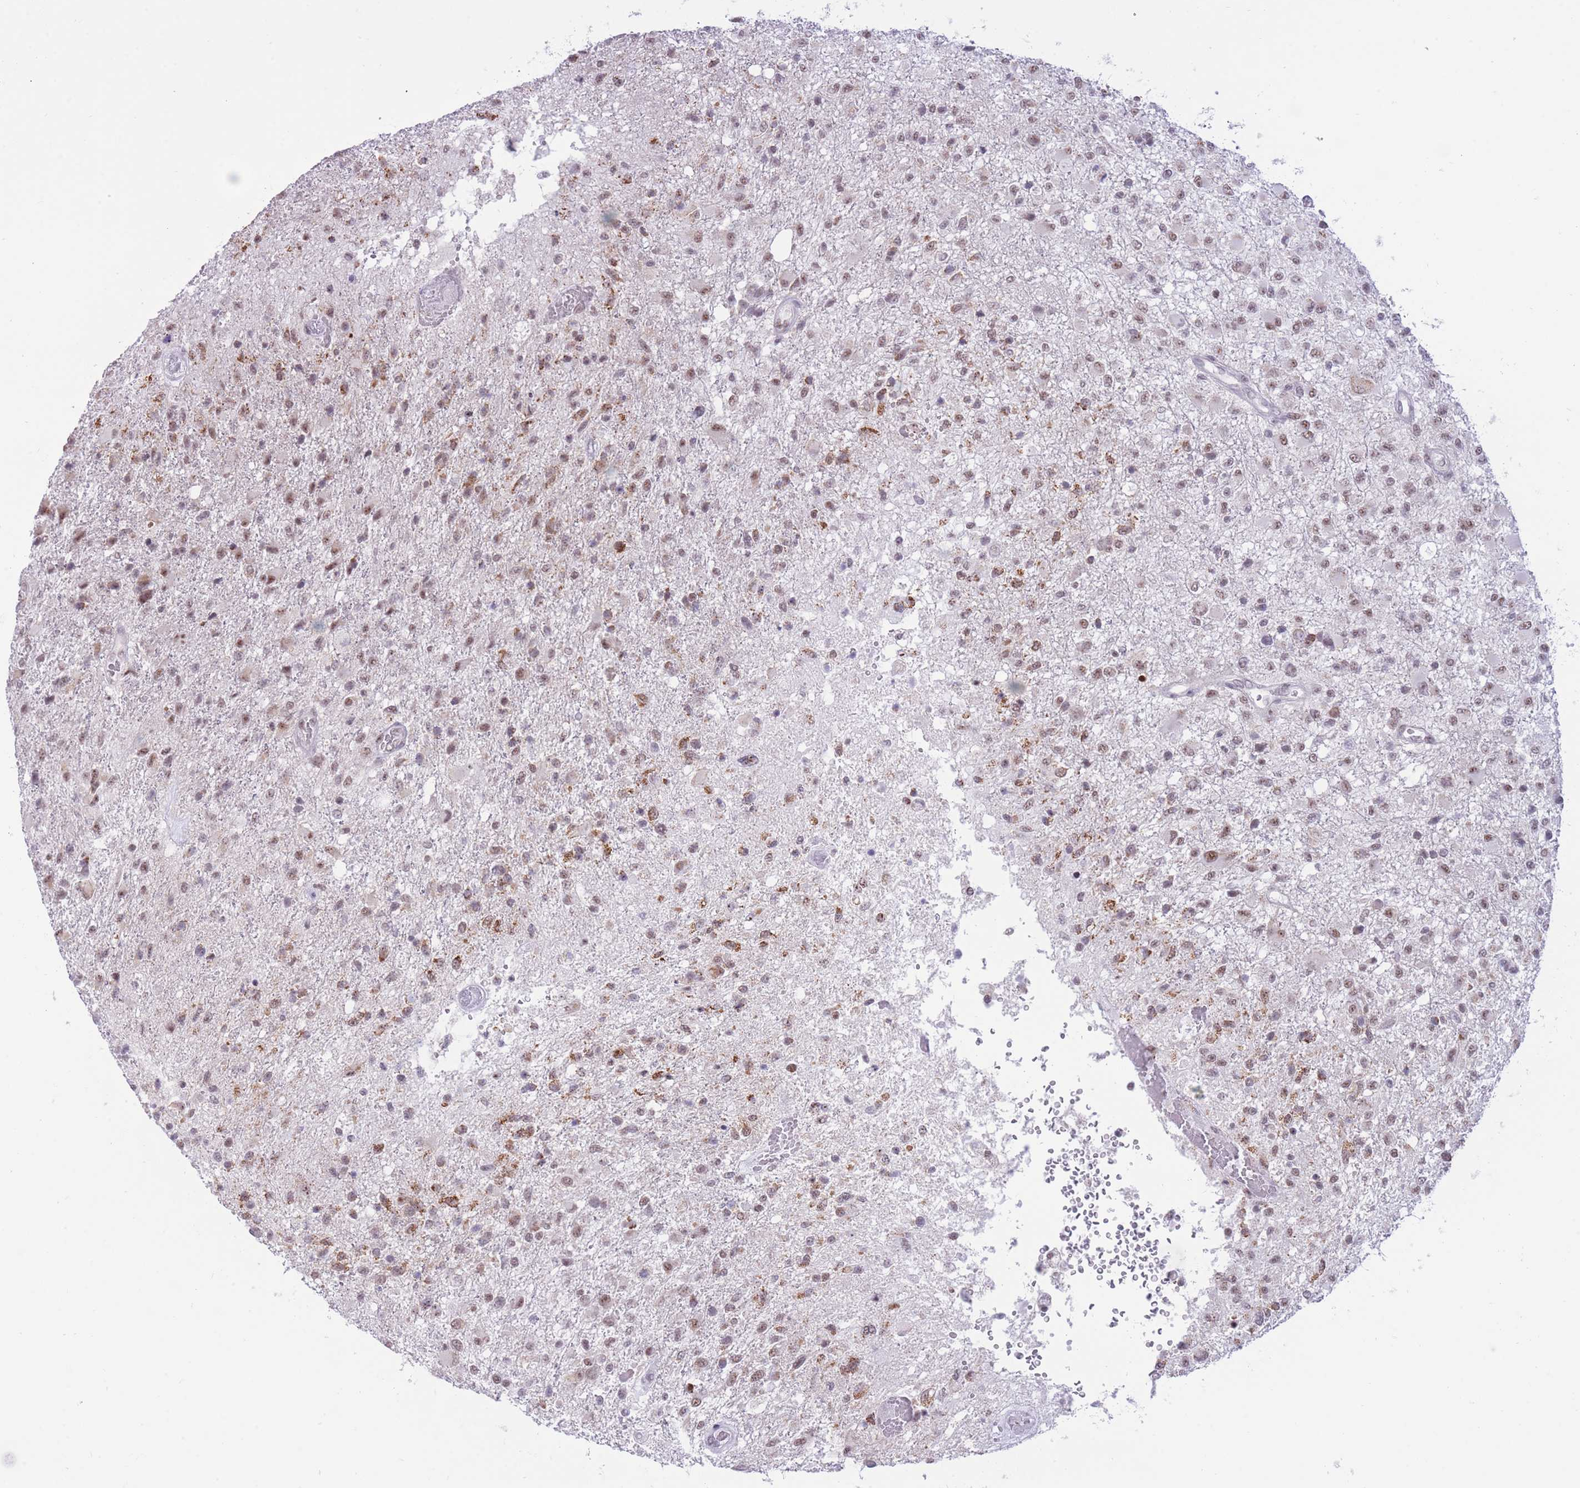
{"staining": {"intensity": "moderate", "quantity": "25%-75%", "location": "cytoplasmic/membranous,nuclear"}, "tissue": "glioma", "cell_type": "Tumor cells", "image_type": "cancer", "snomed": [{"axis": "morphology", "description": "Glioma, malignant, High grade"}, {"axis": "topography", "description": "Brain"}], "caption": "Immunohistochemistry (IHC) of human glioma displays medium levels of moderate cytoplasmic/membranous and nuclear staining in approximately 25%-75% of tumor cells.", "gene": "CYP2B6", "patient": {"sex": "female", "age": 74}}